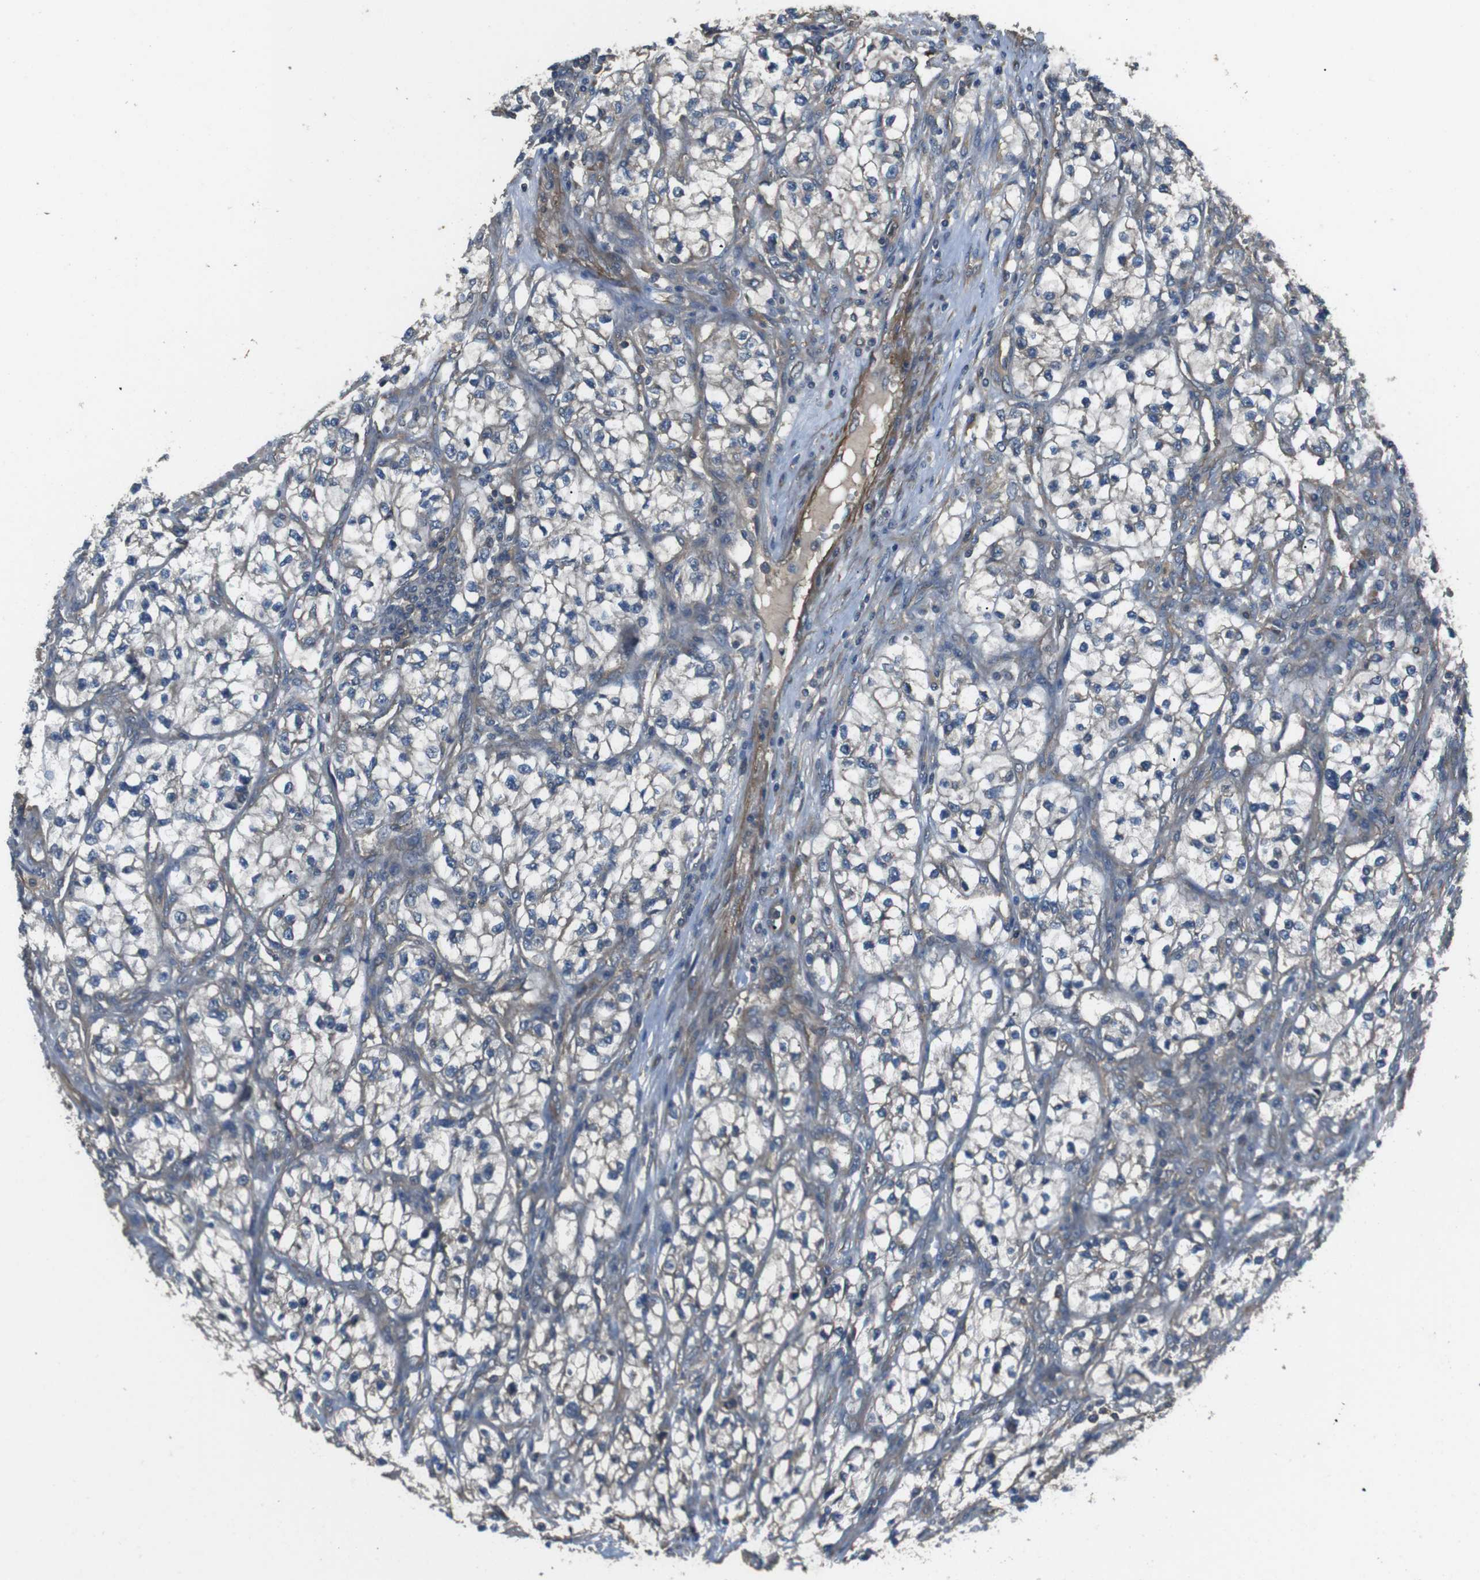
{"staining": {"intensity": "negative", "quantity": "none", "location": "none"}, "tissue": "renal cancer", "cell_type": "Tumor cells", "image_type": "cancer", "snomed": [{"axis": "morphology", "description": "Adenocarcinoma, NOS"}, {"axis": "topography", "description": "Kidney"}], "caption": "An immunohistochemistry image of renal adenocarcinoma is shown. There is no staining in tumor cells of renal adenocarcinoma.", "gene": "FUT2", "patient": {"sex": "female", "age": 57}}